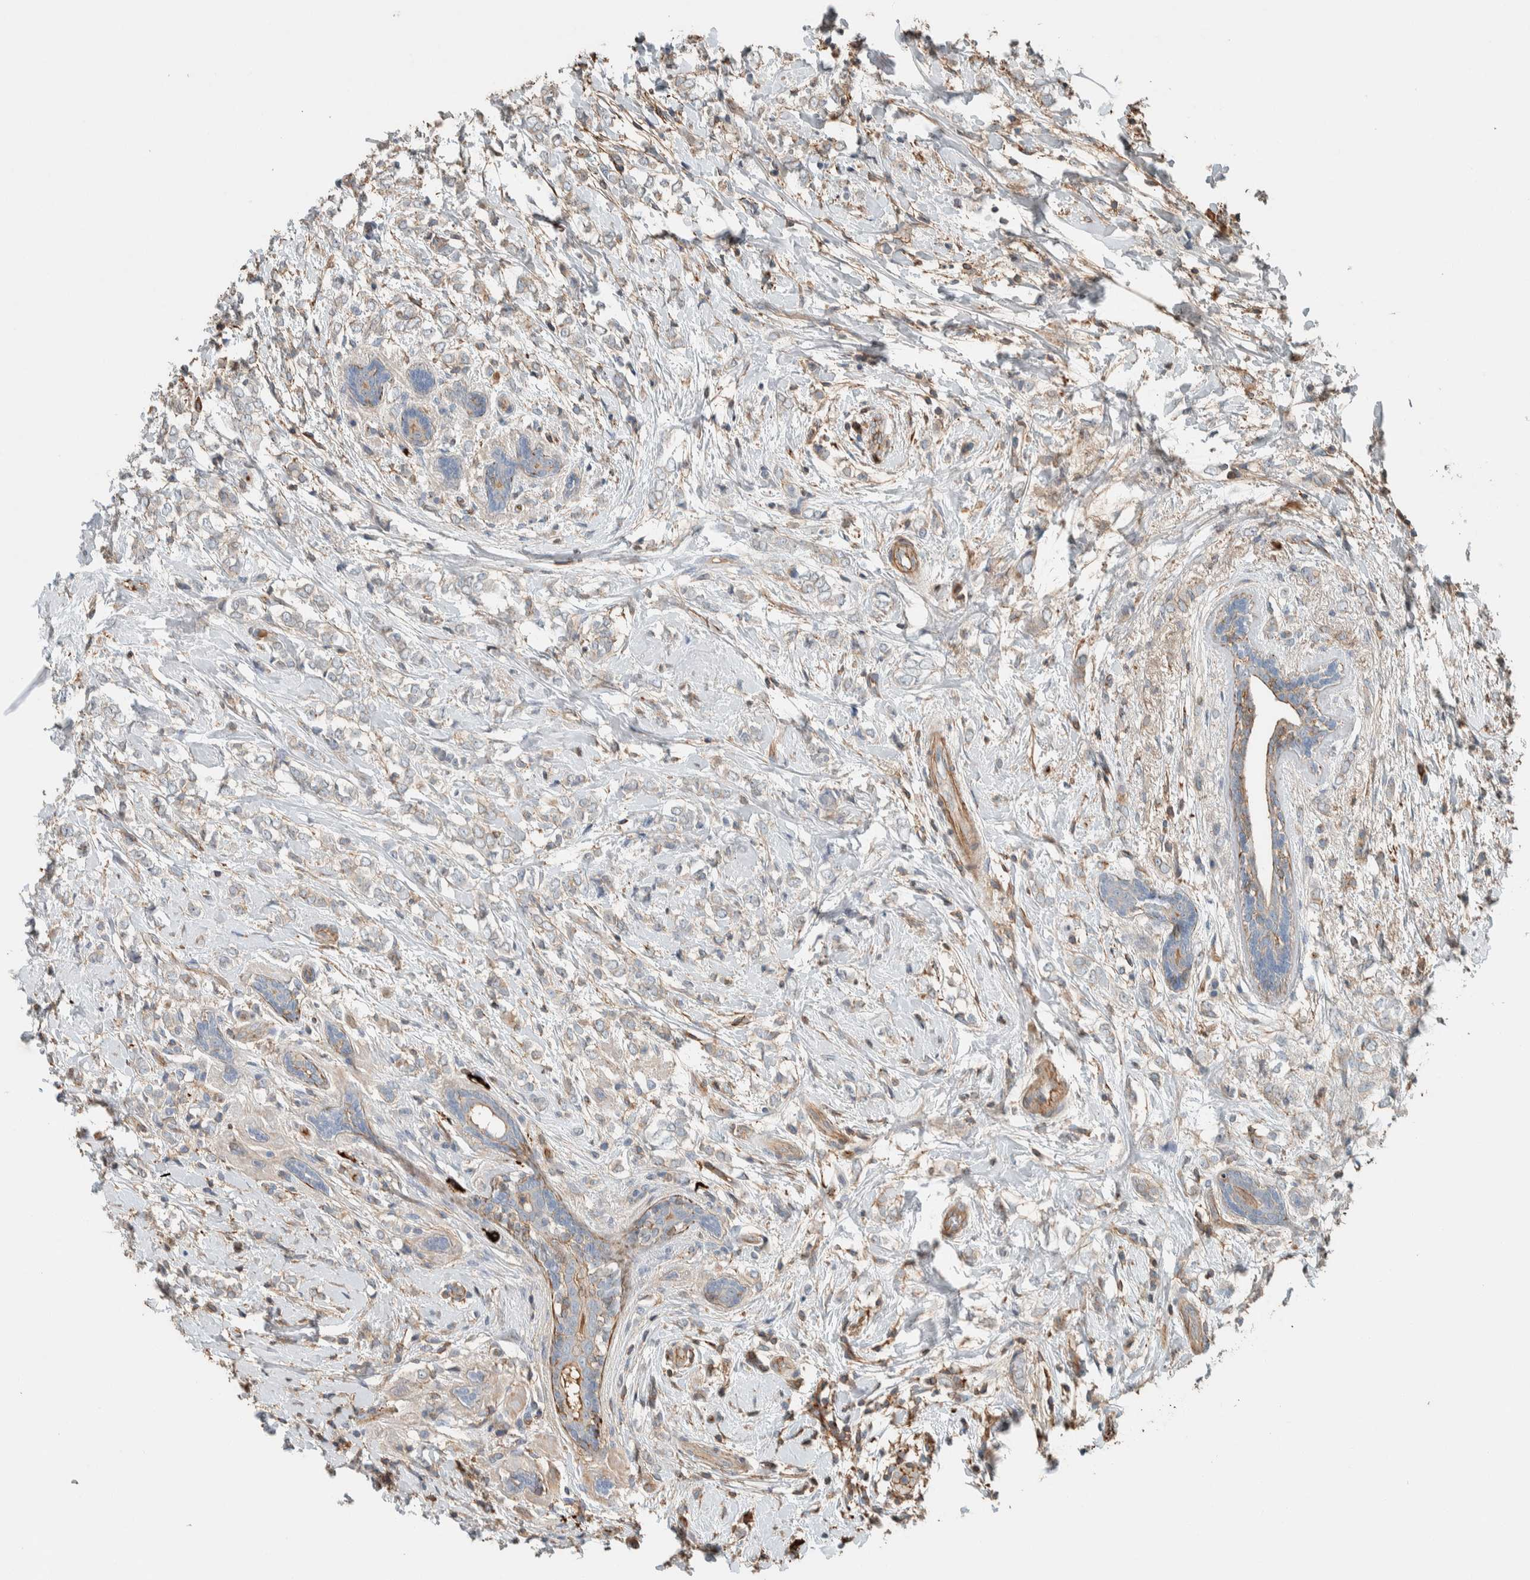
{"staining": {"intensity": "weak", "quantity": "<25%", "location": "cytoplasmic/membranous"}, "tissue": "breast cancer", "cell_type": "Tumor cells", "image_type": "cancer", "snomed": [{"axis": "morphology", "description": "Normal tissue, NOS"}, {"axis": "morphology", "description": "Lobular carcinoma"}, {"axis": "topography", "description": "Breast"}], "caption": "Breast cancer (lobular carcinoma) was stained to show a protein in brown. There is no significant positivity in tumor cells.", "gene": "CTBP2", "patient": {"sex": "female", "age": 47}}